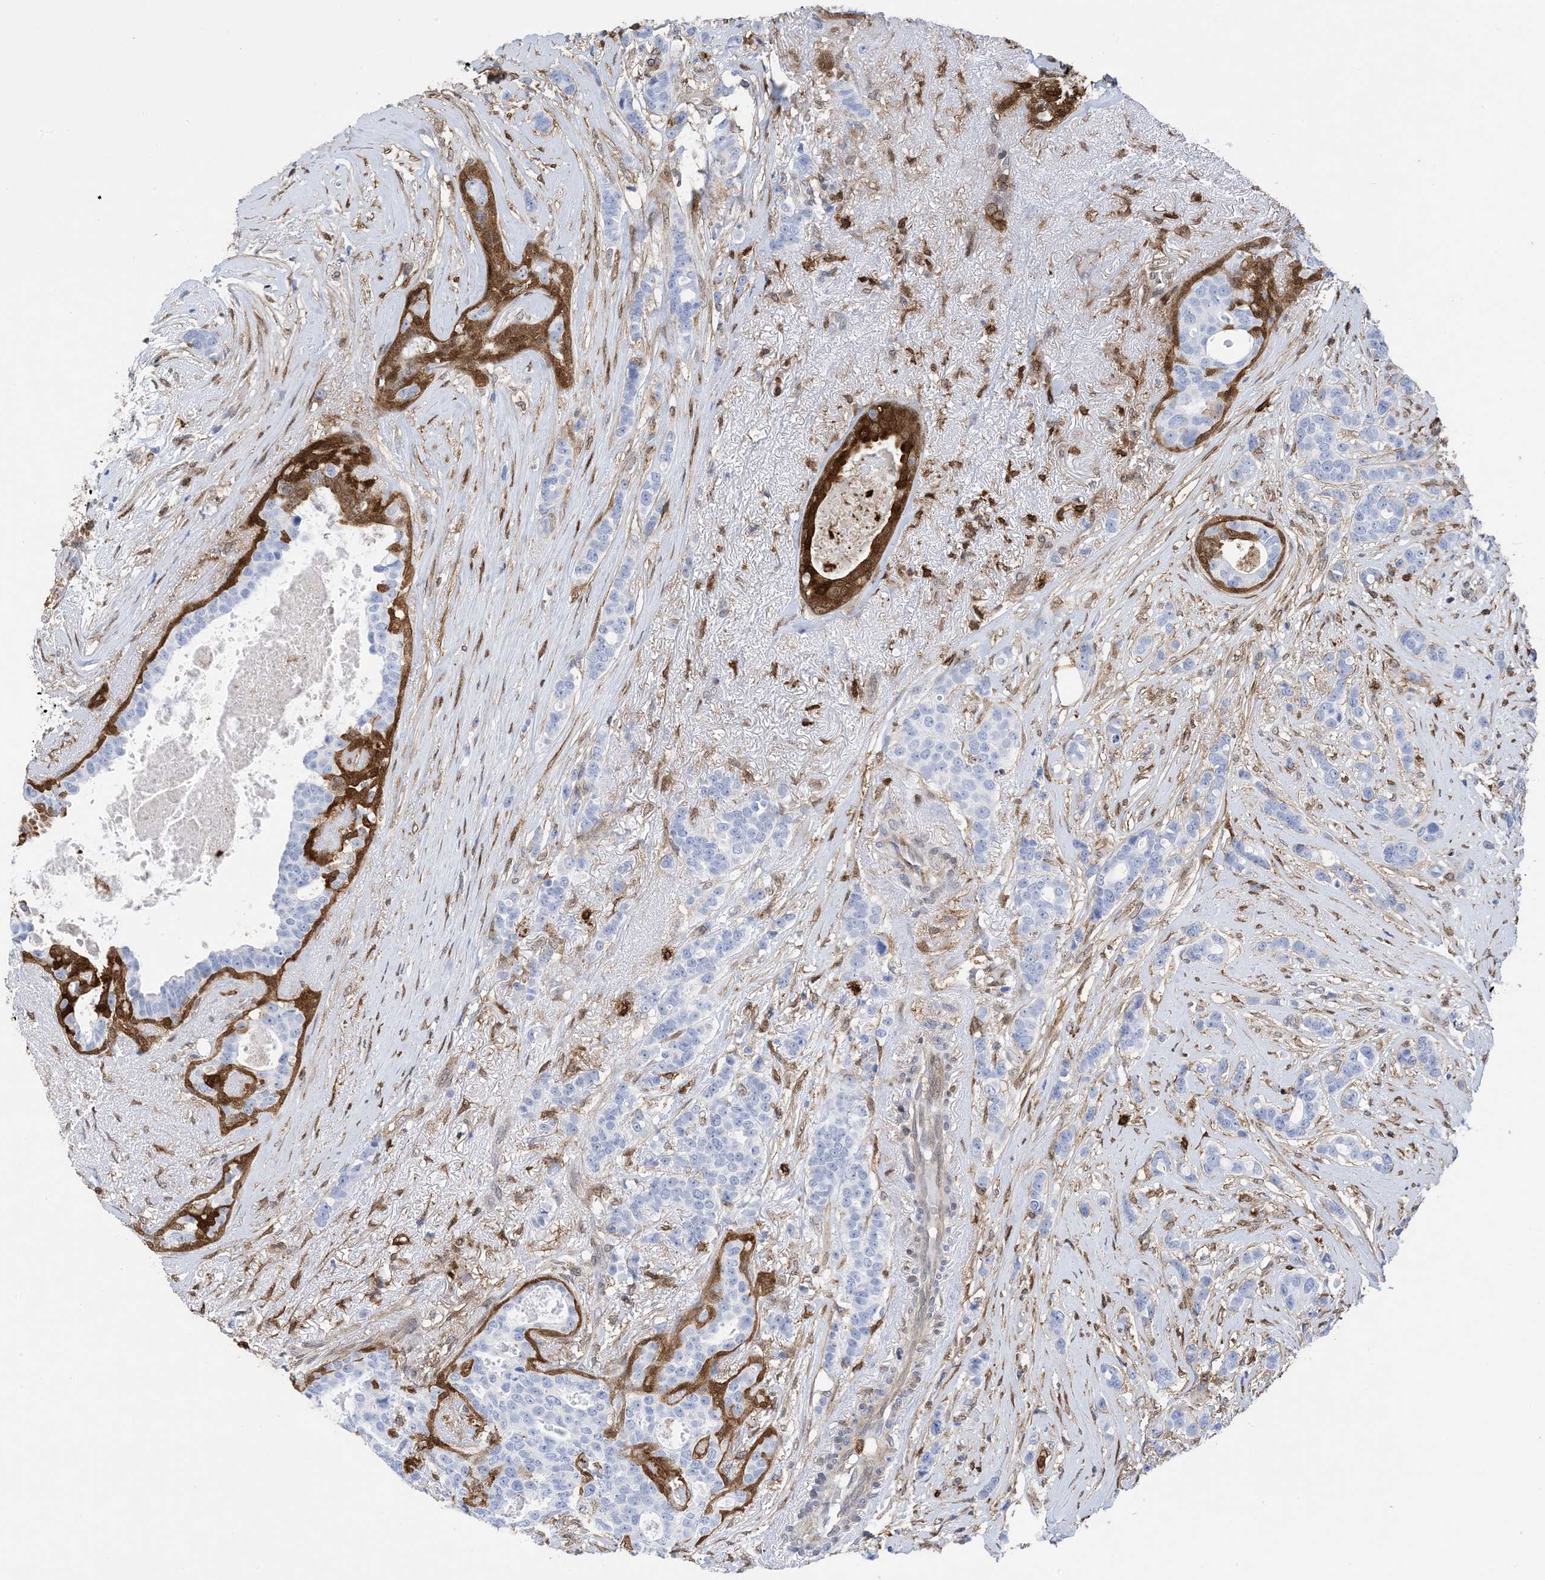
{"staining": {"intensity": "negative", "quantity": "none", "location": "none"}, "tissue": "breast cancer", "cell_type": "Tumor cells", "image_type": "cancer", "snomed": [{"axis": "morphology", "description": "Lobular carcinoma"}, {"axis": "topography", "description": "Breast"}], "caption": "Immunohistochemistry photomicrograph of human breast cancer stained for a protein (brown), which demonstrates no expression in tumor cells.", "gene": "ANXA1", "patient": {"sex": "female", "age": 51}}